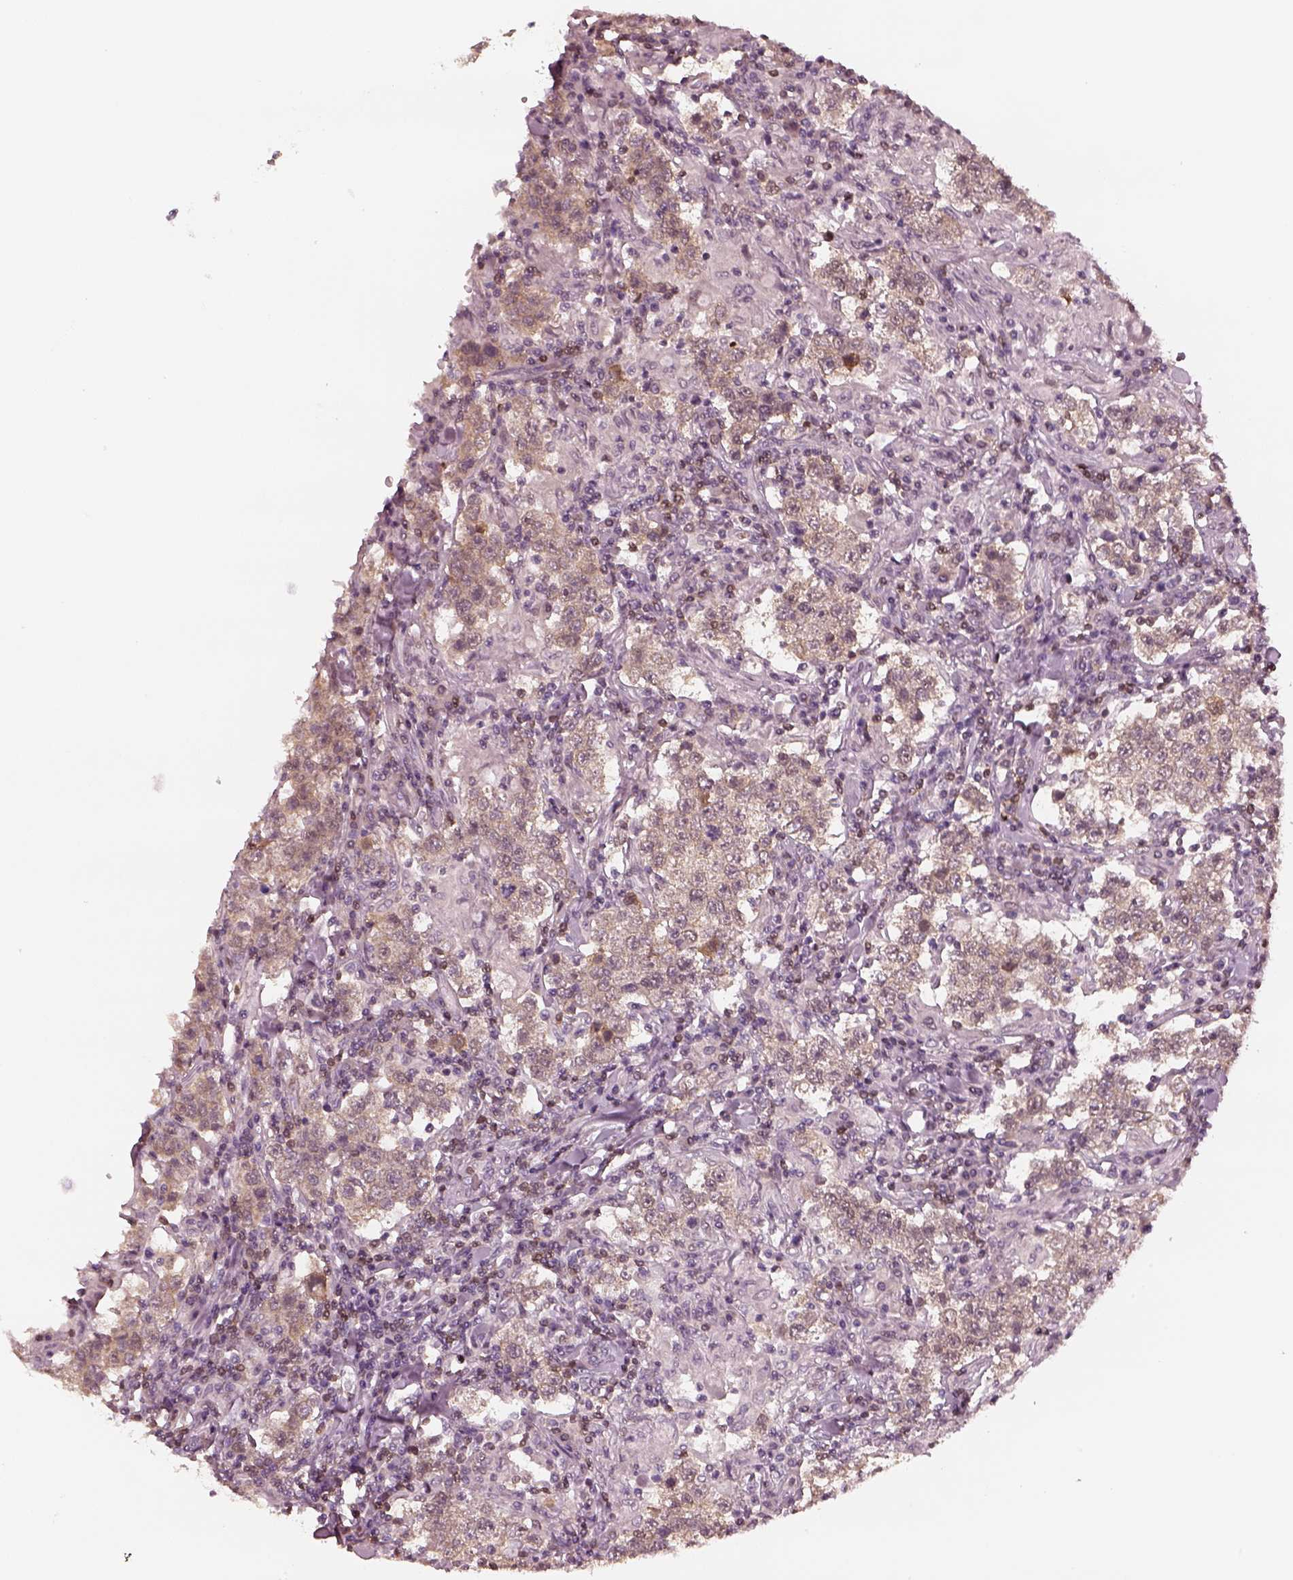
{"staining": {"intensity": "weak", "quantity": ">75%", "location": "cytoplasmic/membranous"}, "tissue": "testis cancer", "cell_type": "Tumor cells", "image_type": "cancer", "snomed": [{"axis": "morphology", "description": "Seminoma, NOS"}, {"axis": "morphology", "description": "Carcinoma, Embryonal, NOS"}, {"axis": "topography", "description": "Testis"}], "caption": "IHC micrograph of testis cancer stained for a protein (brown), which demonstrates low levels of weak cytoplasmic/membranous staining in approximately >75% of tumor cells.", "gene": "EGR4", "patient": {"sex": "male", "age": 41}}